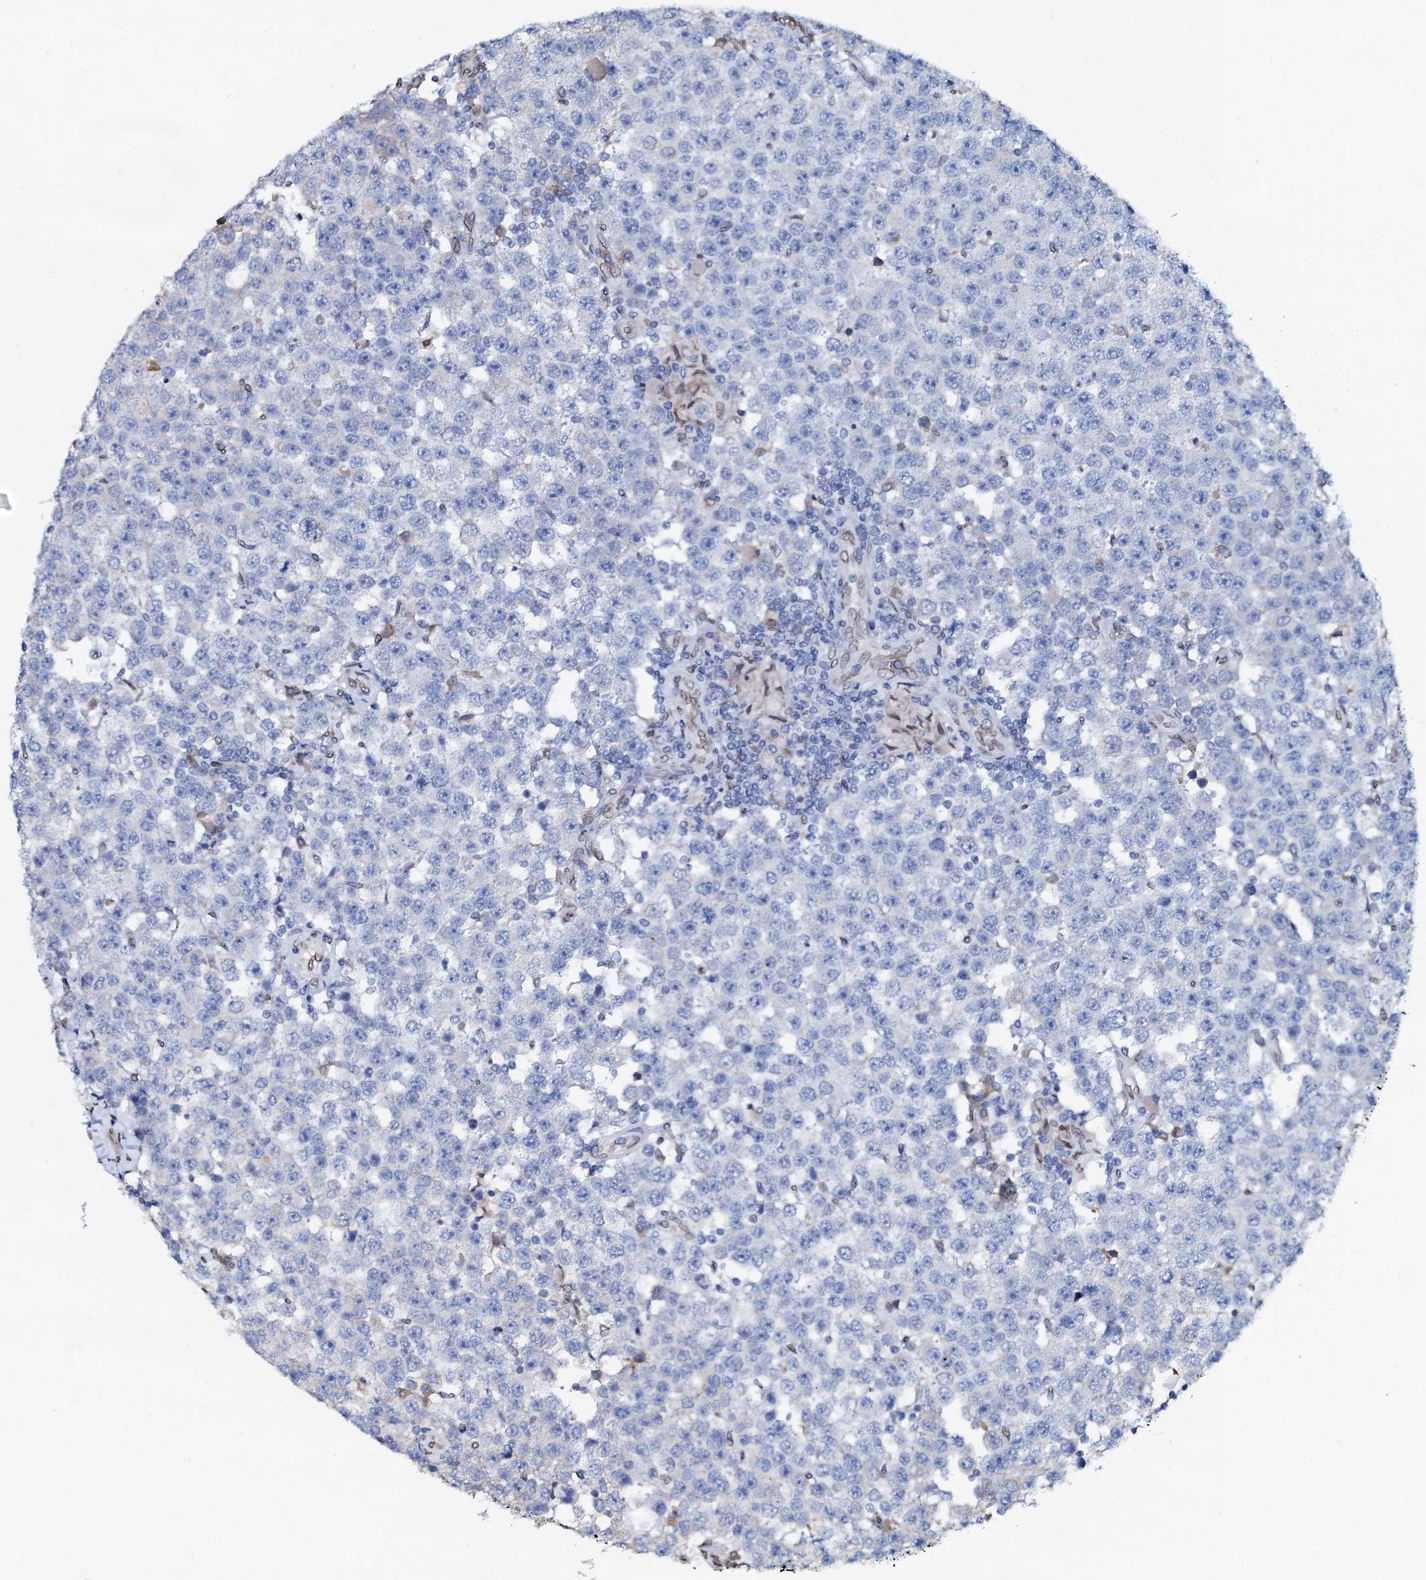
{"staining": {"intensity": "negative", "quantity": "none", "location": "none"}, "tissue": "testis cancer", "cell_type": "Tumor cells", "image_type": "cancer", "snomed": [{"axis": "morphology", "description": "Seminoma, NOS"}, {"axis": "topography", "description": "Testis"}], "caption": "Testis cancer (seminoma) was stained to show a protein in brown. There is no significant expression in tumor cells.", "gene": "NRP2", "patient": {"sex": "male", "age": 28}}